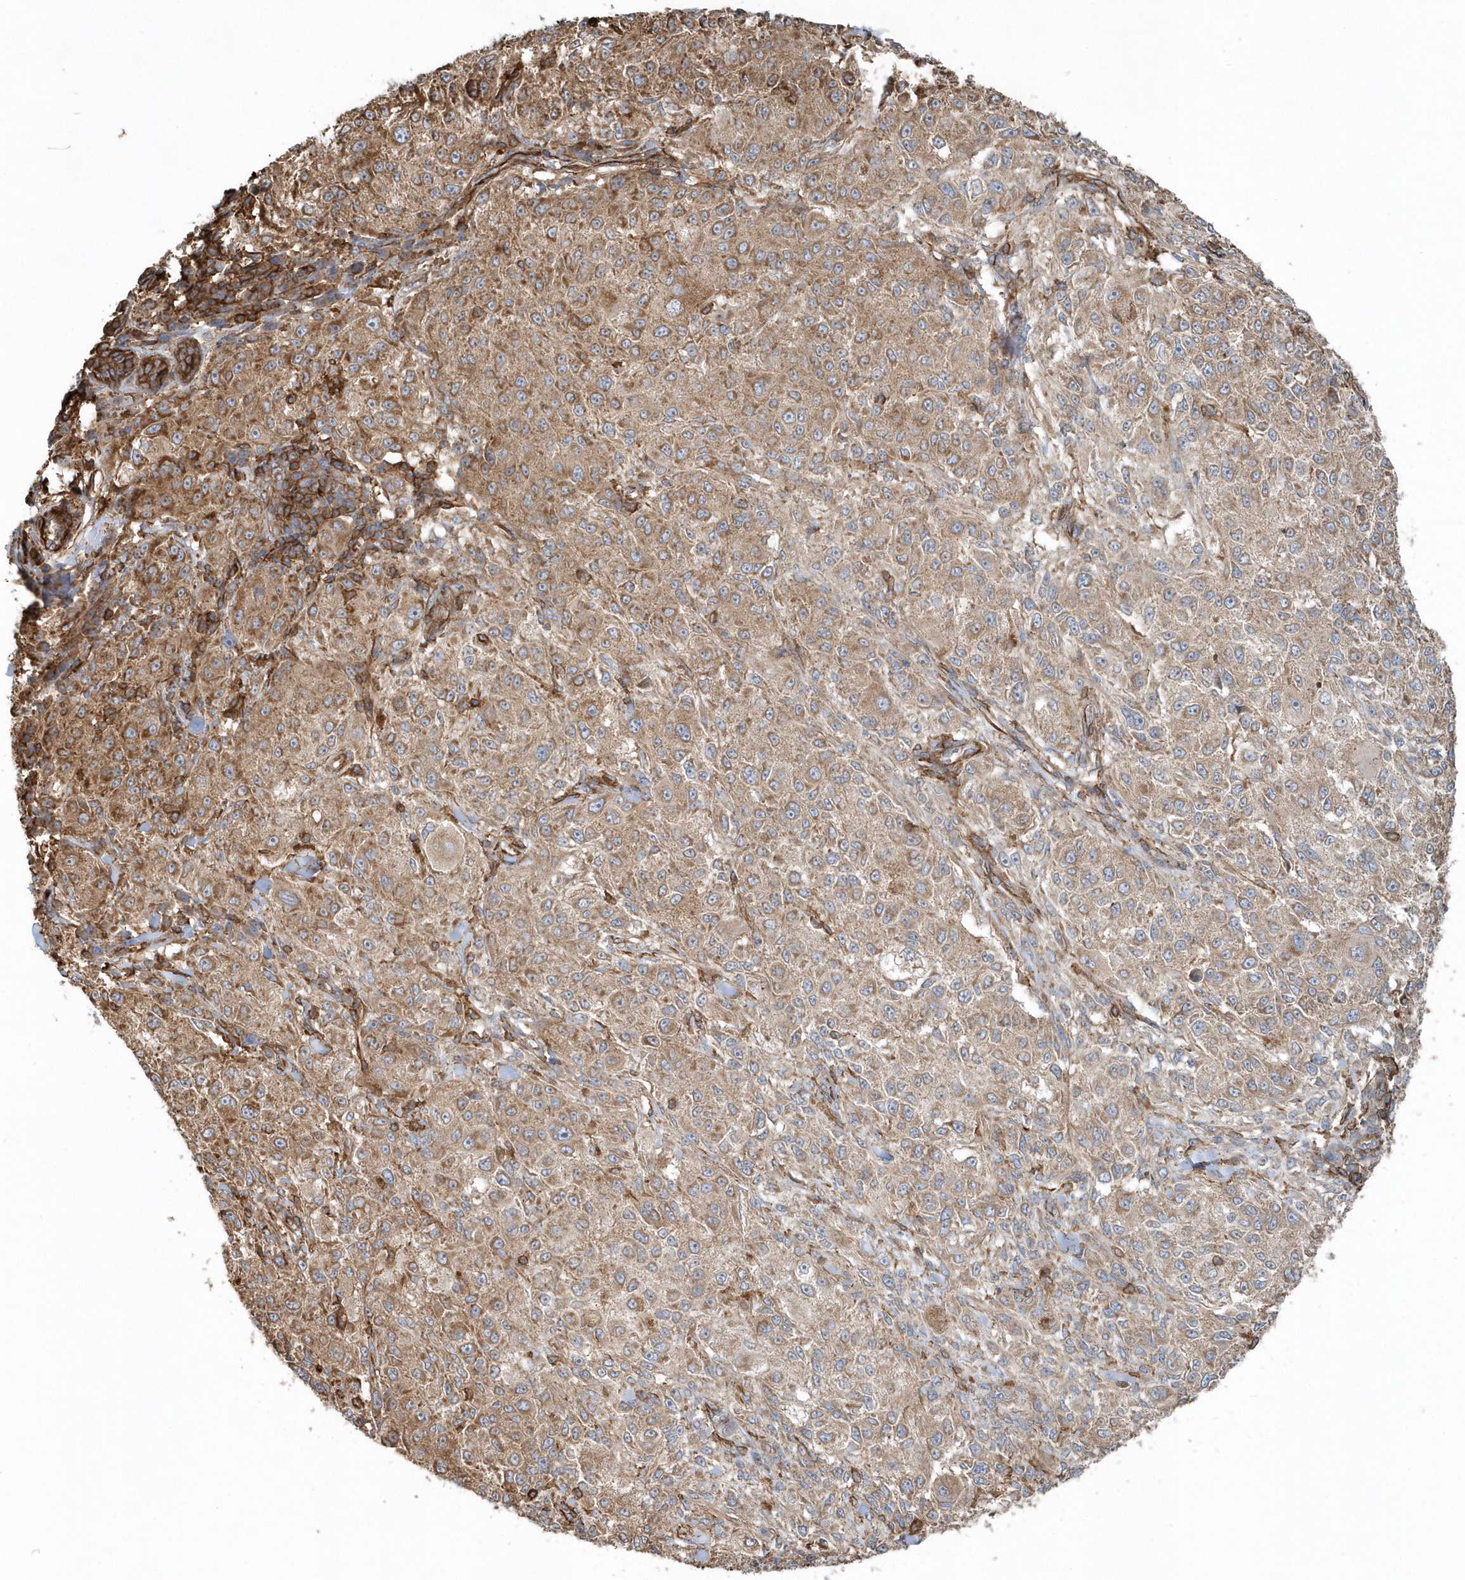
{"staining": {"intensity": "moderate", "quantity": ">75%", "location": "cytoplasmic/membranous"}, "tissue": "melanoma", "cell_type": "Tumor cells", "image_type": "cancer", "snomed": [{"axis": "morphology", "description": "Necrosis, NOS"}, {"axis": "morphology", "description": "Malignant melanoma, NOS"}, {"axis": "topography", "description": "Skin"}], "caption": "Immunohistochemical staining of human melanoma displays medium levels of moderate cytoplasmic/membranous protein positivity in approximately >75% of tumor cells. Immunohistochemistry stains the protein of interest in brown and the nuclei are stained blue.", "gene": "MMUT", "patient": {"sex": "female", "age": 87}}